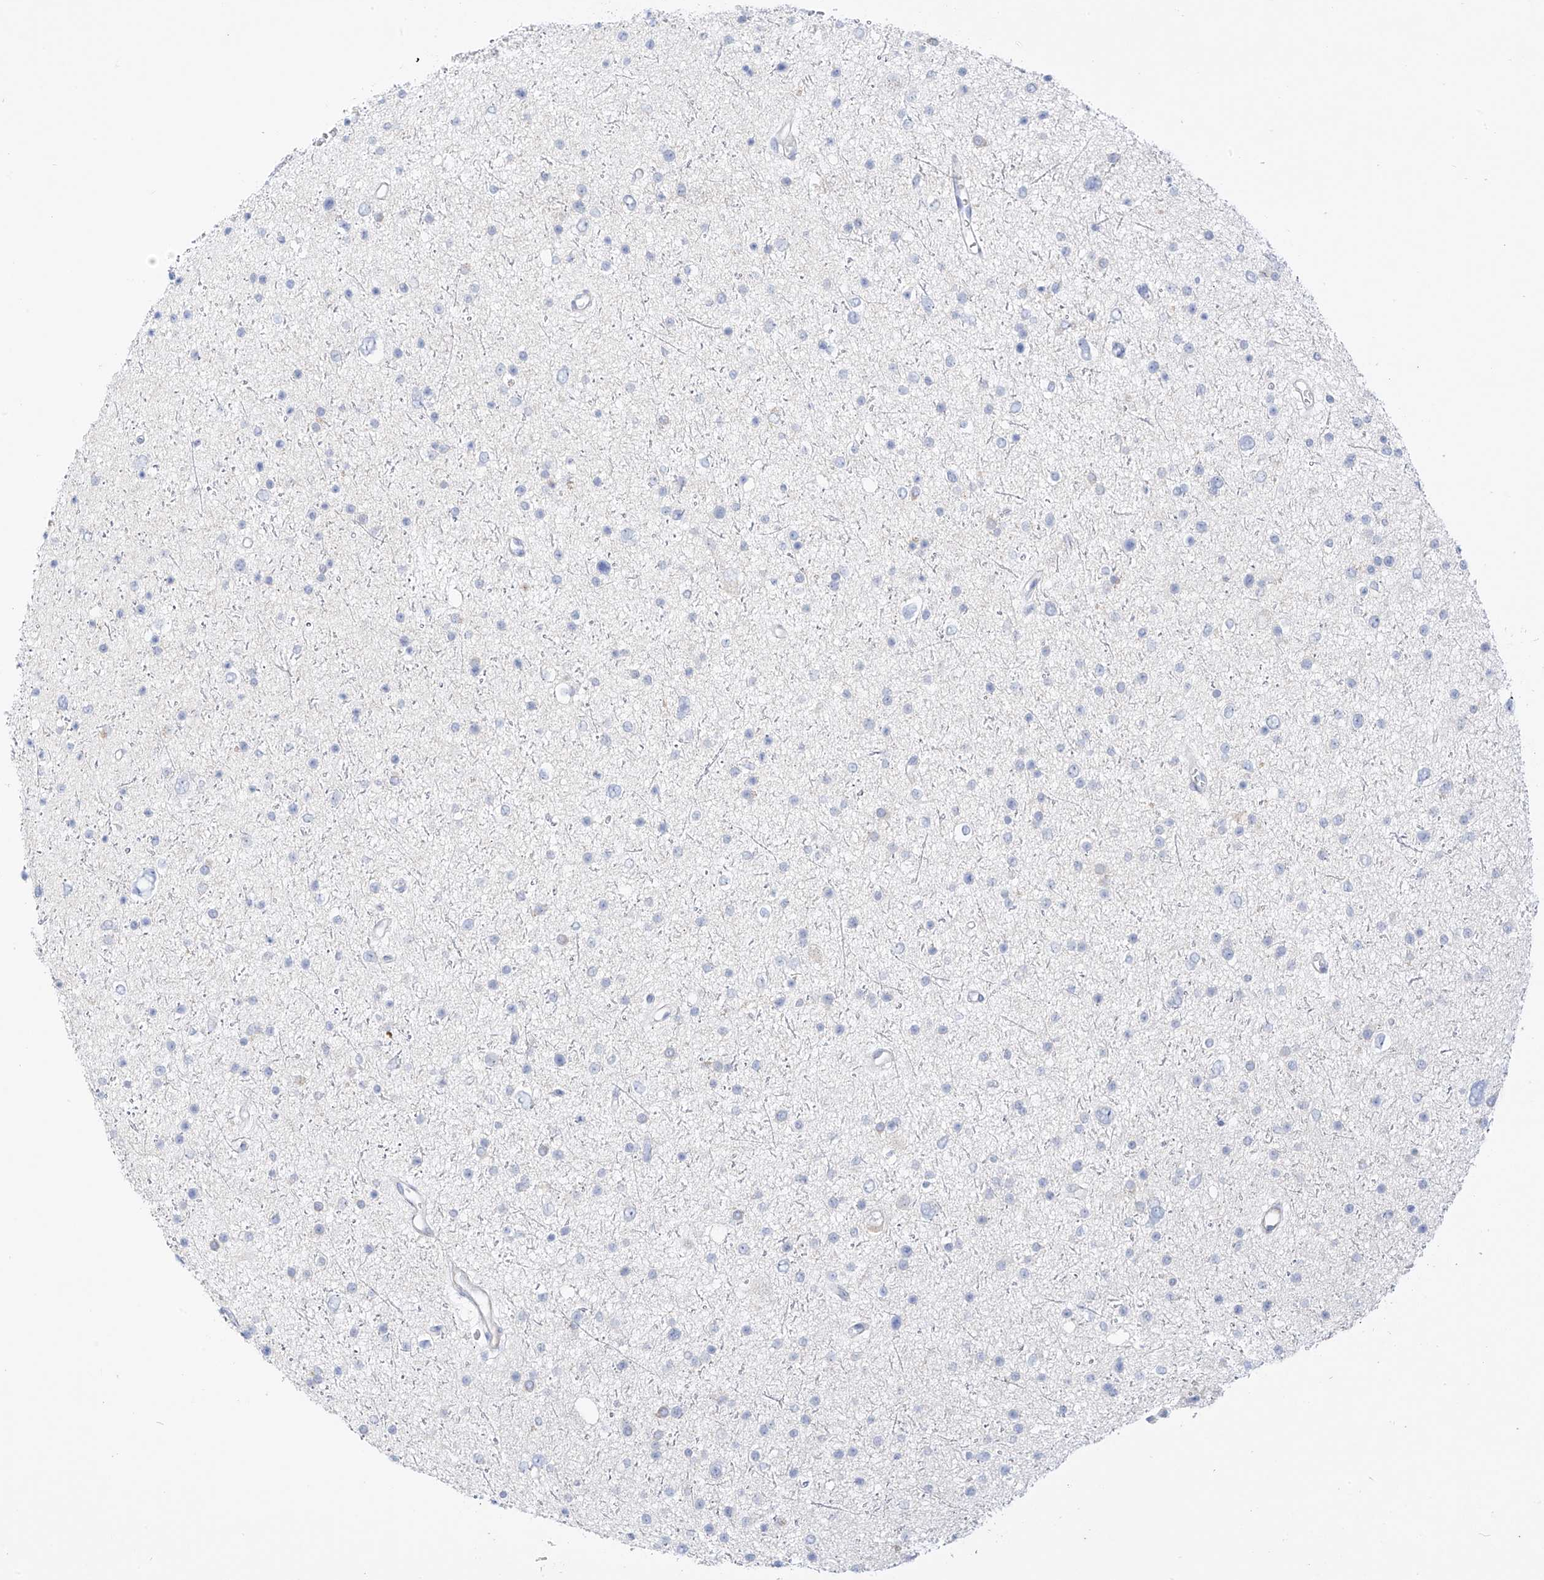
{"staining": {"intensity": "negative", "quantity": "none", "location": "none"}, "tissue": "glioma", "cell_type": "Tumor cells", "image_type": "cancer", "snomed": [{"axis": "morphology", "description": "Glioma, malignant, Low grade"}, {"axis": "topography", "description": "Brain"}], "caption": "A micrograph of malignant low-grade glioma stained for a protein reveals no brown staining in tumor cells. Nuclei are stained in blue.", "gene": "ST3GAL5", "patient": {"sex": "female", "age": 37}}